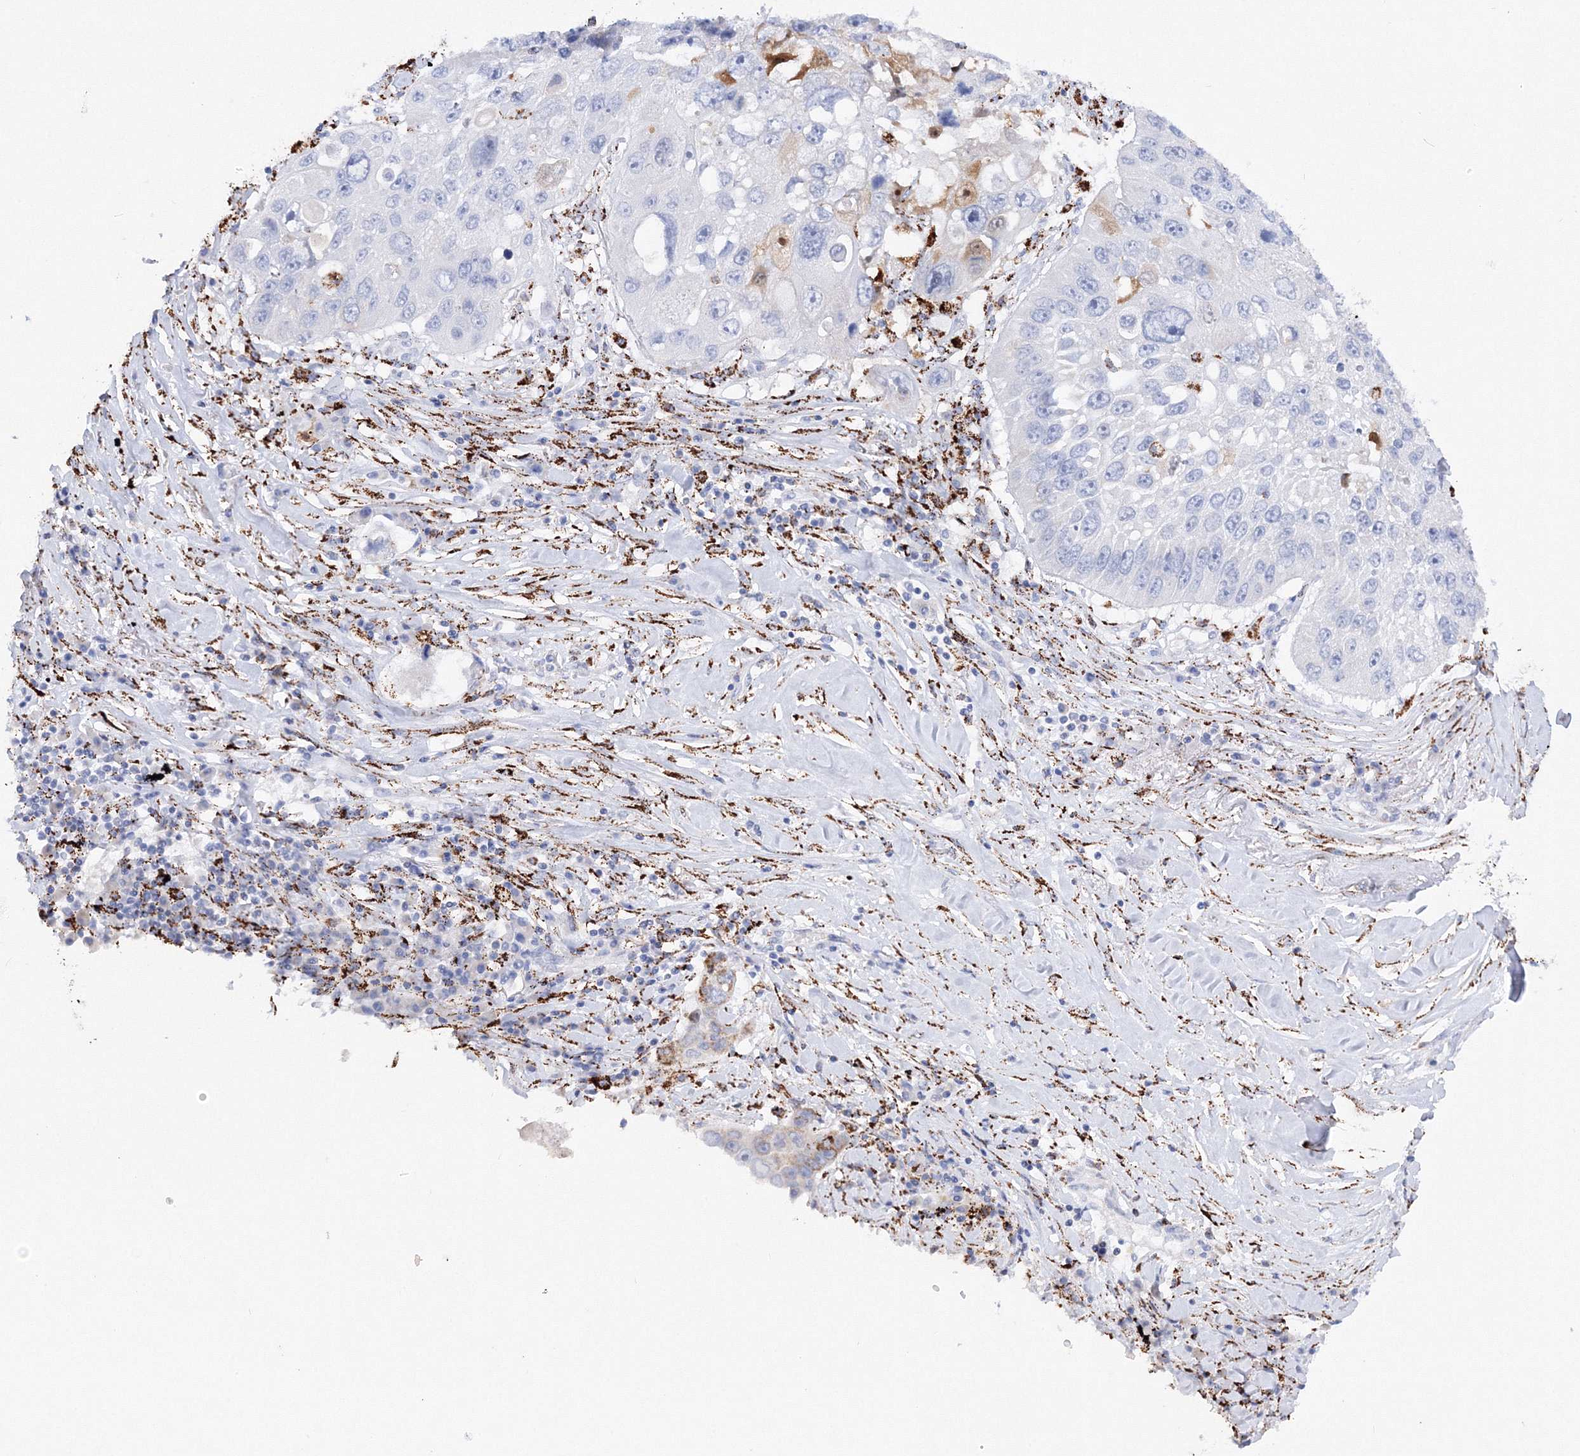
{"staining": {"intensity": "negative", "quantity": "none", "location": "none"}, "tissue": "lung cancer", "cell_type": "Tumor cells", "image_type": "cancer", "snomed": [{"axis": "morphology", "description": "Squamous cell carcinoma, NOS"}, {"axis": "topography", "description": "Lung"}], "caption": "Lung squamous cell carcinoma was stained to show a protein in brown. There is no significant positivity in tumor cells.", "gene": "MERTK", "patient": {"sex": "male", "age": 61}}